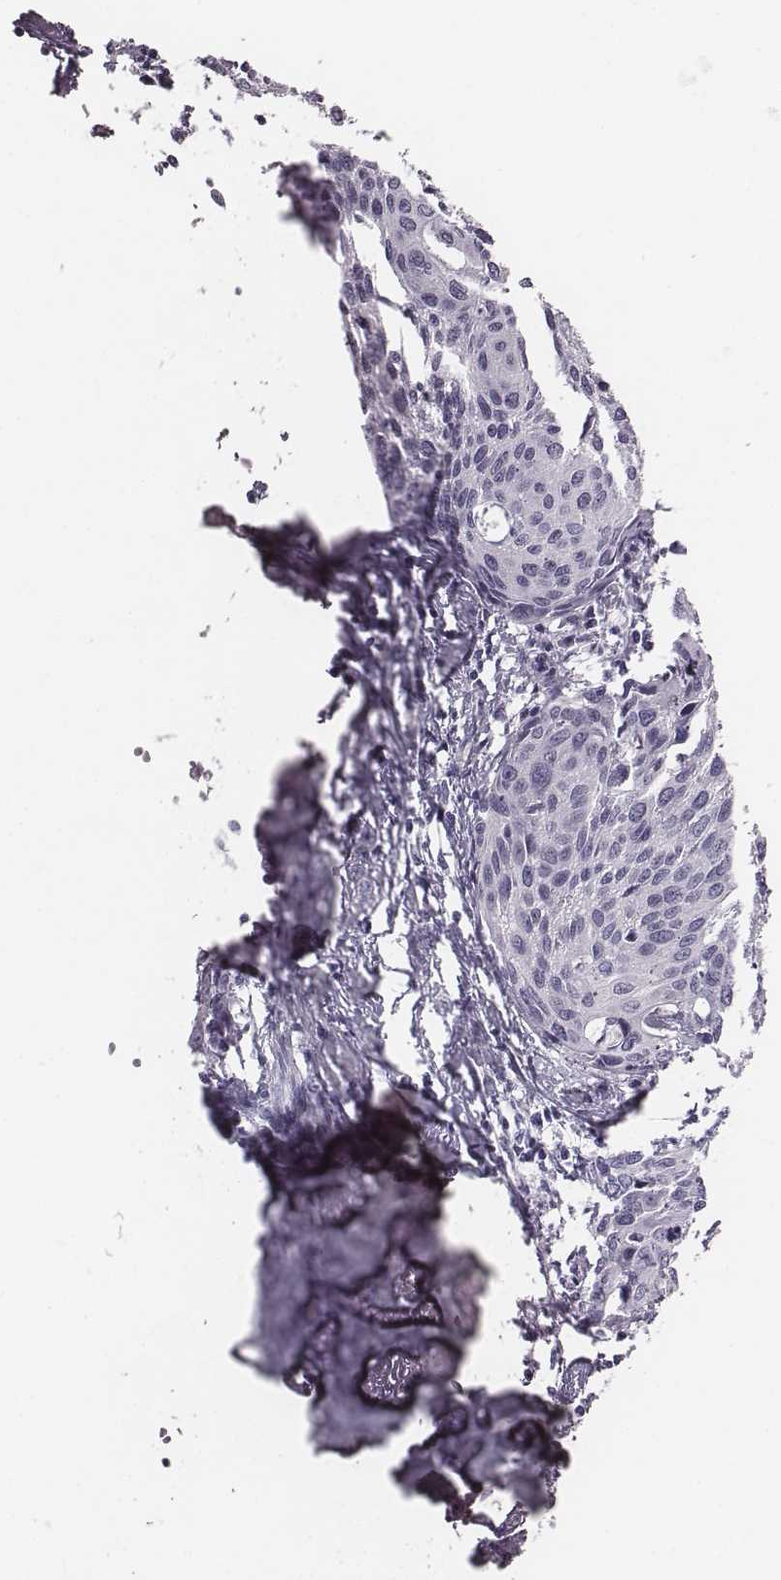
{"staining": {"intensity": "negative", "quantity": "none", "location": "none"}, "tissue": "cervical cancer", "cell_type": "Tumor cells", "image_type": "cancer", "snomed": [{"axis": "morphology", "description": "Squamous cell carcinoma, NOS"}, {"axis": "topography", "description": "Cervix"}], "caption": "This is an IHC image of squamous cell carcinoma (cervical). There is no staining in tumor cells.", "gene": "CACNG4", "patient": {"sex": "female", "age": 62}}